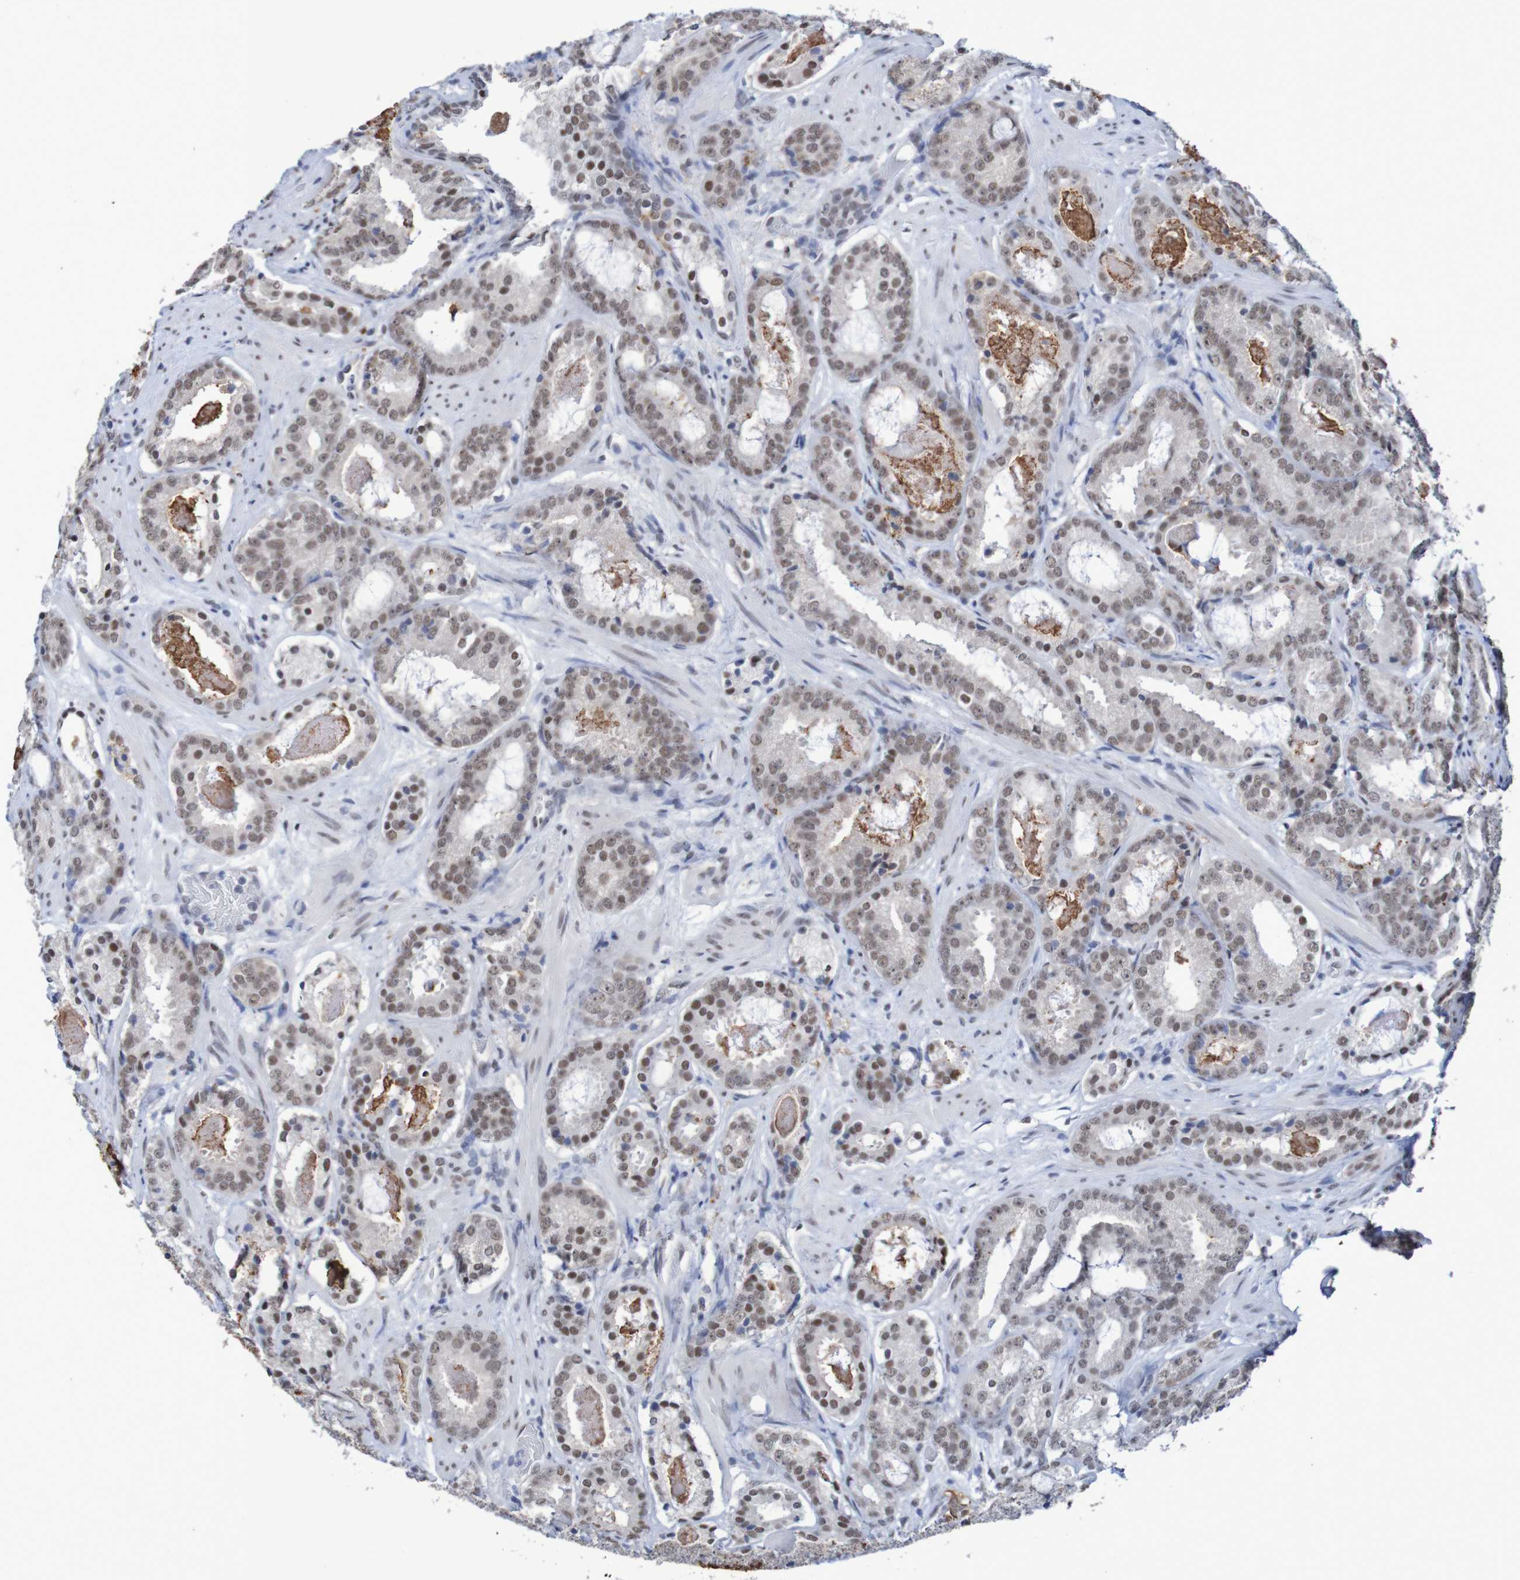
{"staining": {"intensity": "moderate", "quantity": ">75%", "location": "nuclear"}, "tissue": "prostate cancer", "cell_type": "Tumor cells", "image_type": "cancer", "snomed": [{"axis": "morphology", "description": "Adenocarcinoma, Low grade"}, {"axis": "topography", "description": "Prostate"}], "caption": "Protein staining shows moderate nuclear staining in approximately >75% of tumor cells in prostate cancer.", "gene": "MRTFB", "patient": {"sex": "male", "age": 69}}